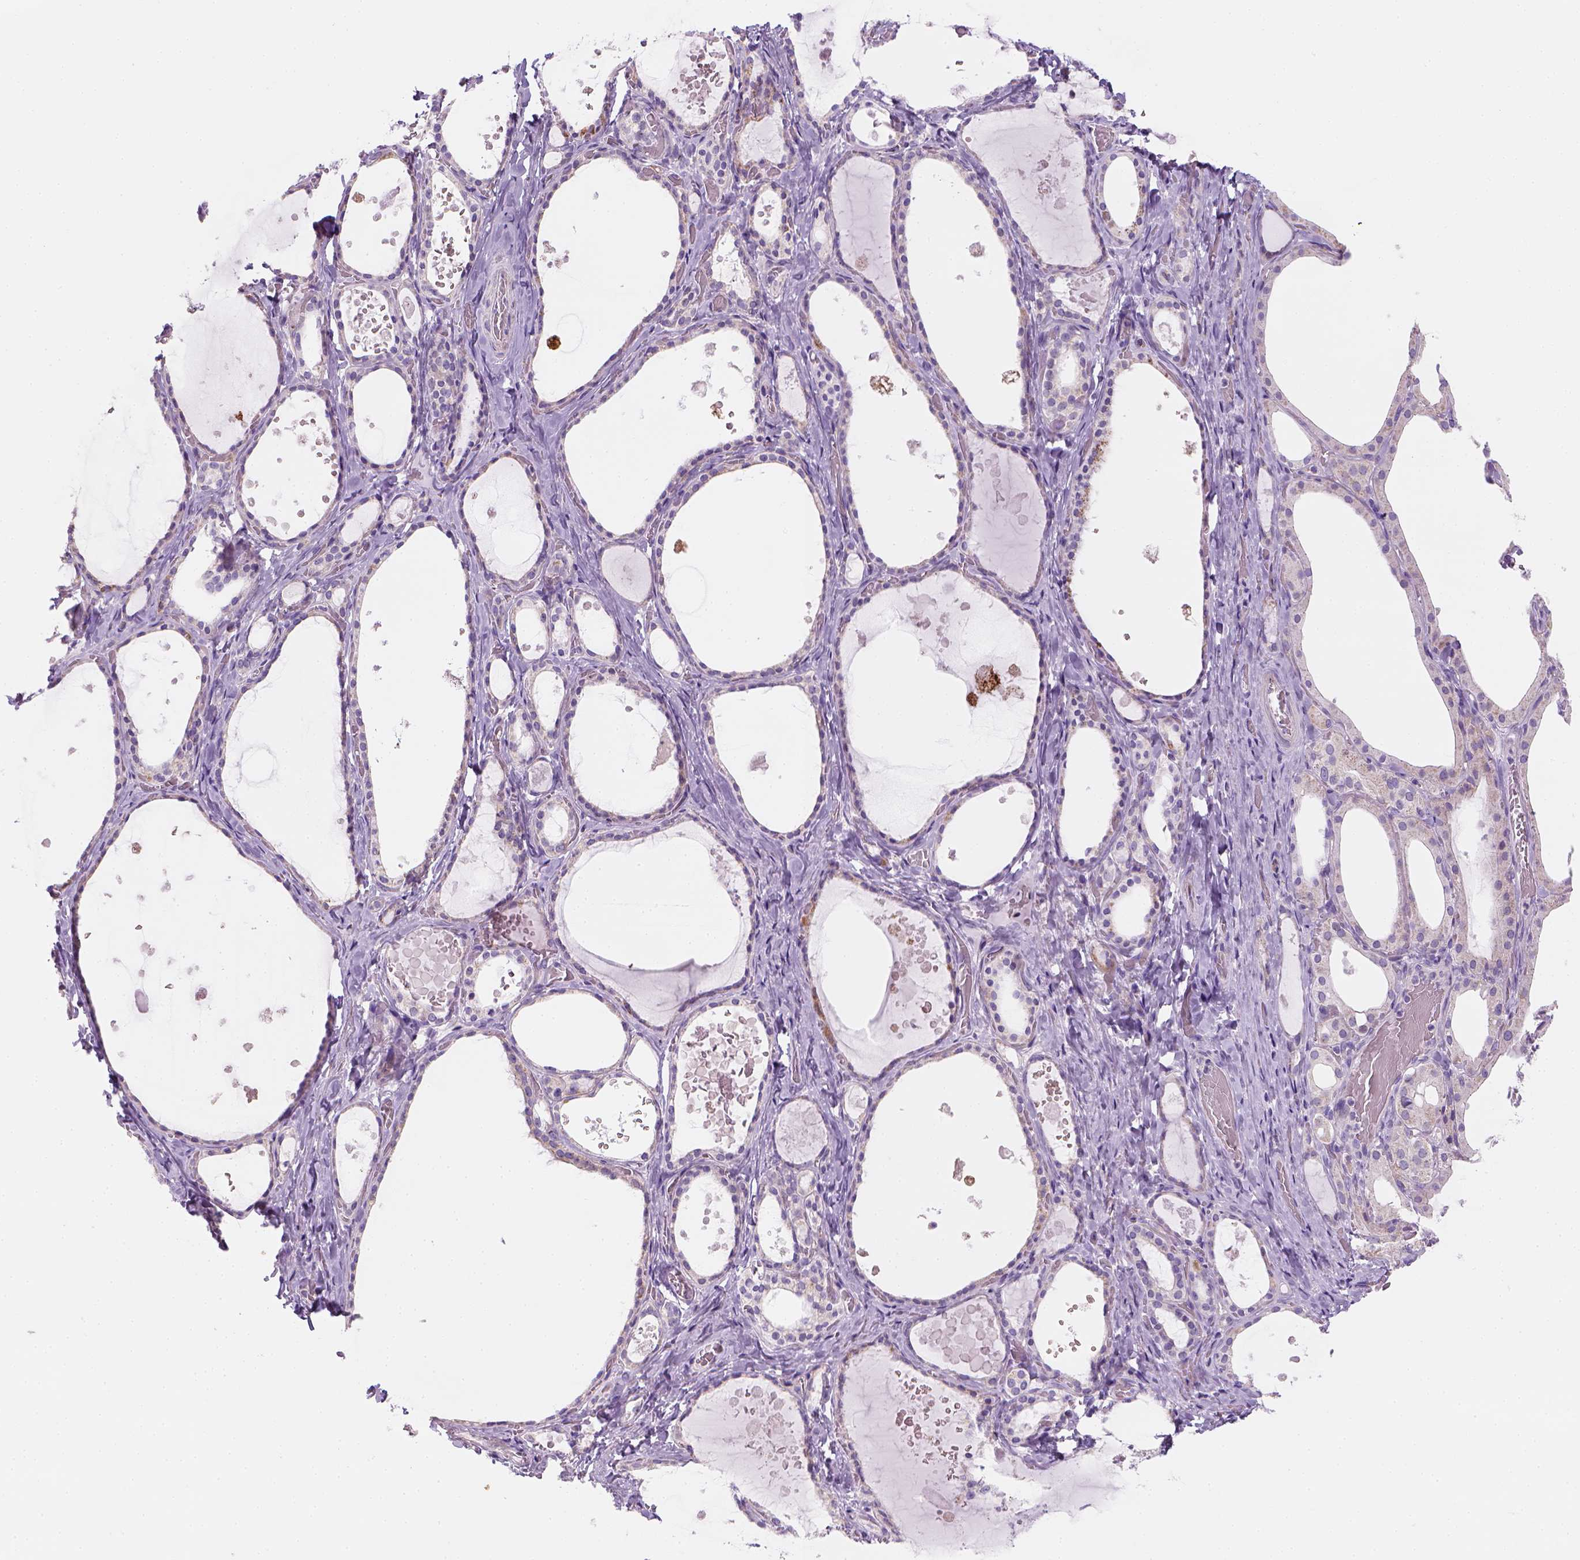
{"staining": {"intensity": "negative", "quantity": "none", "location": "none"}, "tissue": "thyroid gland", "cell_type": "Glandular cells", "image_type": "normal", "snomed": [{"axis": "morphology", "description": "Normal tissue, NOS"}, {"axis": "topography", "description": "Thyroid gland"}], "caption": "This micrograph is of normal thyroid gland stained with IHC to label a protein in brown with the nuclei are counter-stained blue. There is no staining in glandular cells. (DAB immunohistochemistry, high magnification).", "gene": "CES2", "patient": {"sex": "female", "age": 56}}